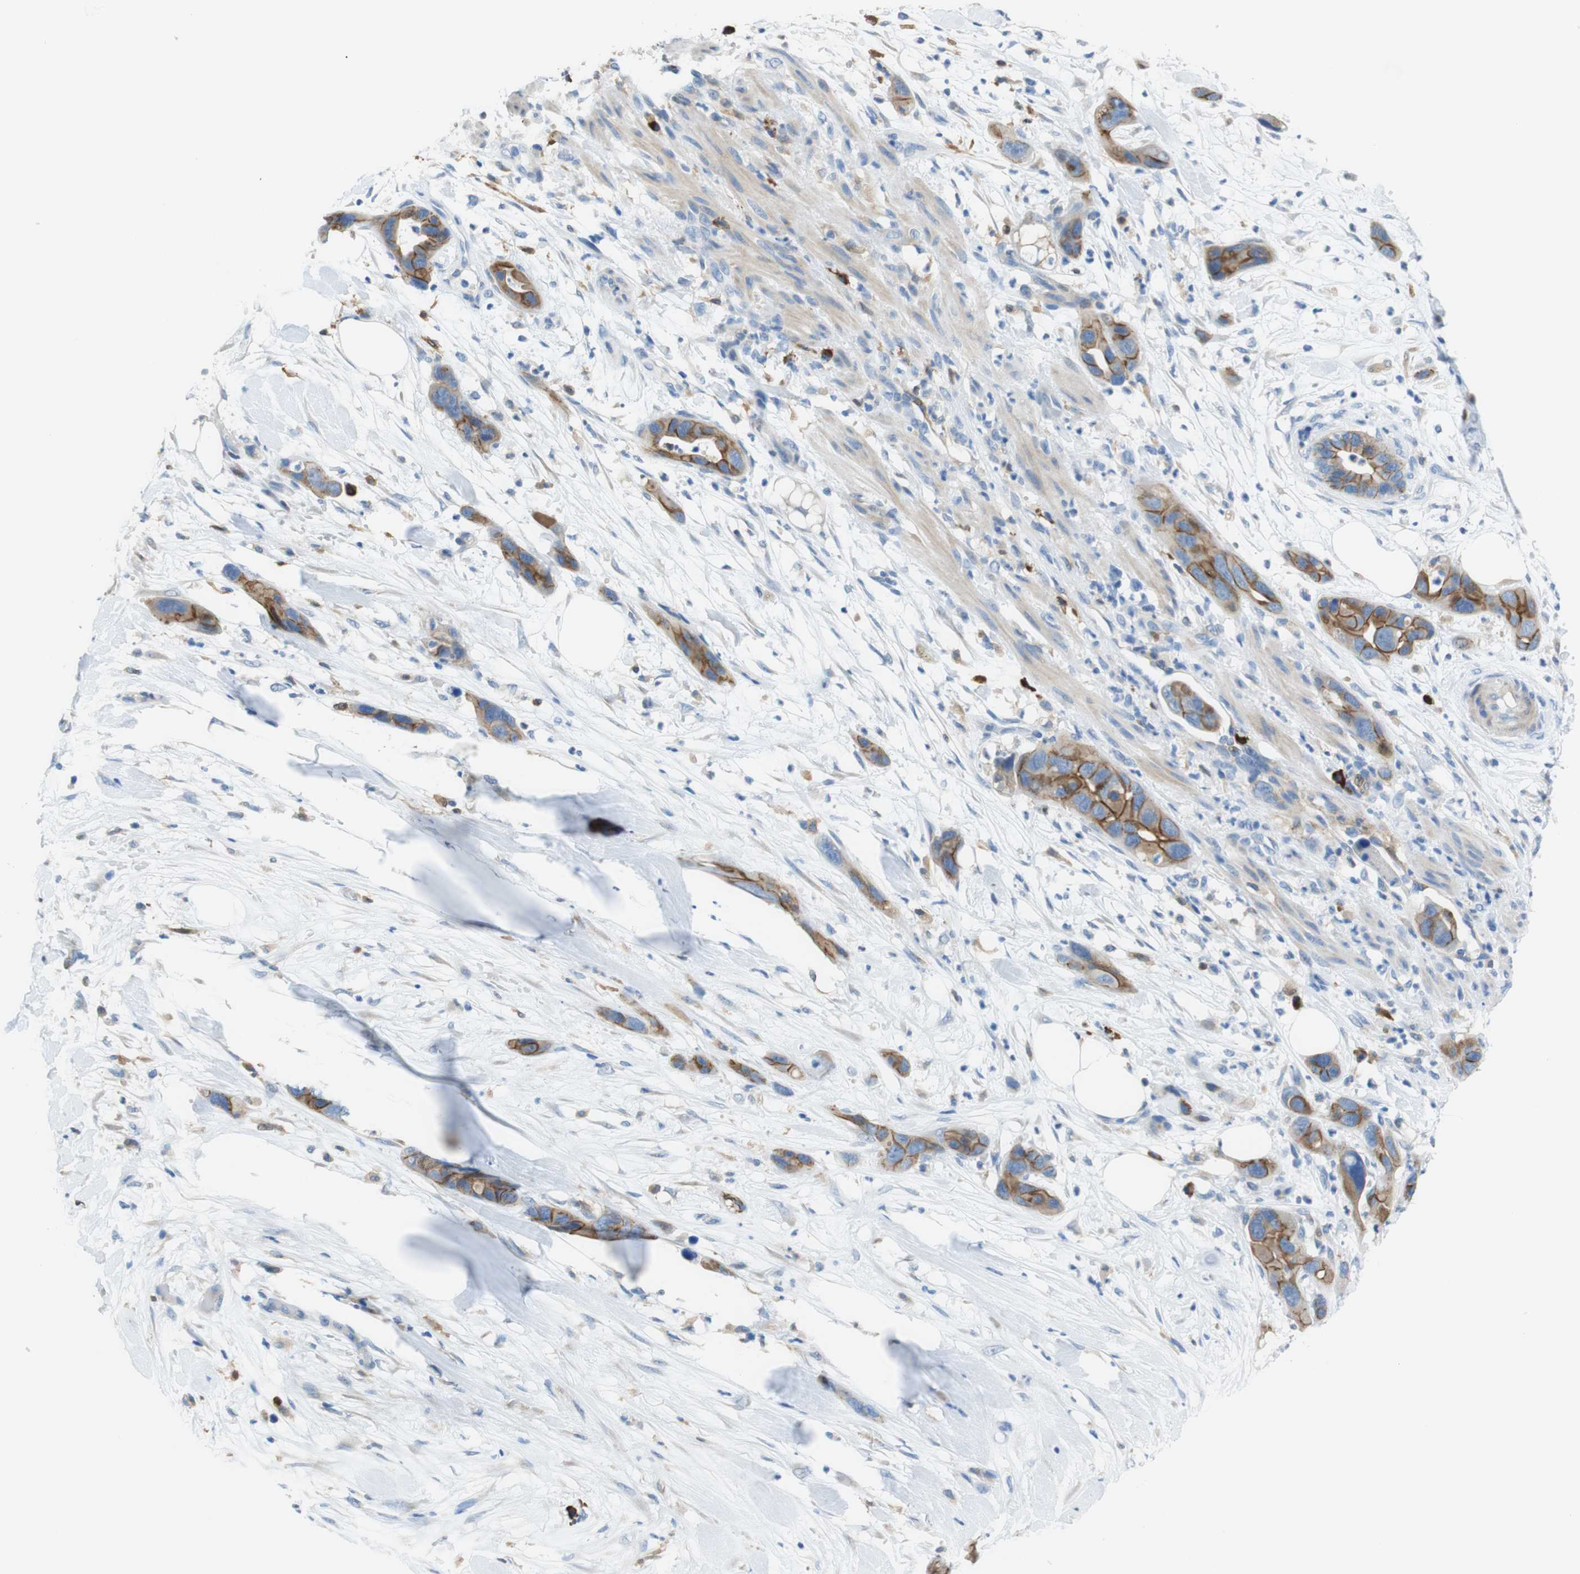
{"staining": {"intensity": "moderate", "quantity": ">75%", "location": "cytoplasmic/membranous"}, "tissue": "pancreatic cancer", "cell_type": "Tumor cells", "image_type": "cancer", "snomed": [{"axis": "morphology", "description": "Adenocarcinoma, NOS"}, {"axis": "topography", "description": "Pancreas"}], "caption": "IHC image of neoplastic tissue: pancreatic cancer (adenocarcinoma) stained using immunohistochemistry displays medium levels of moderate protein expression localized specifically in the cytoplasmic/membranous of tumor cells, appearing as a cytoplasmic/membranous brown color.", "gene": "CLMN", "patient": {"sex": "female", "age": 71}}